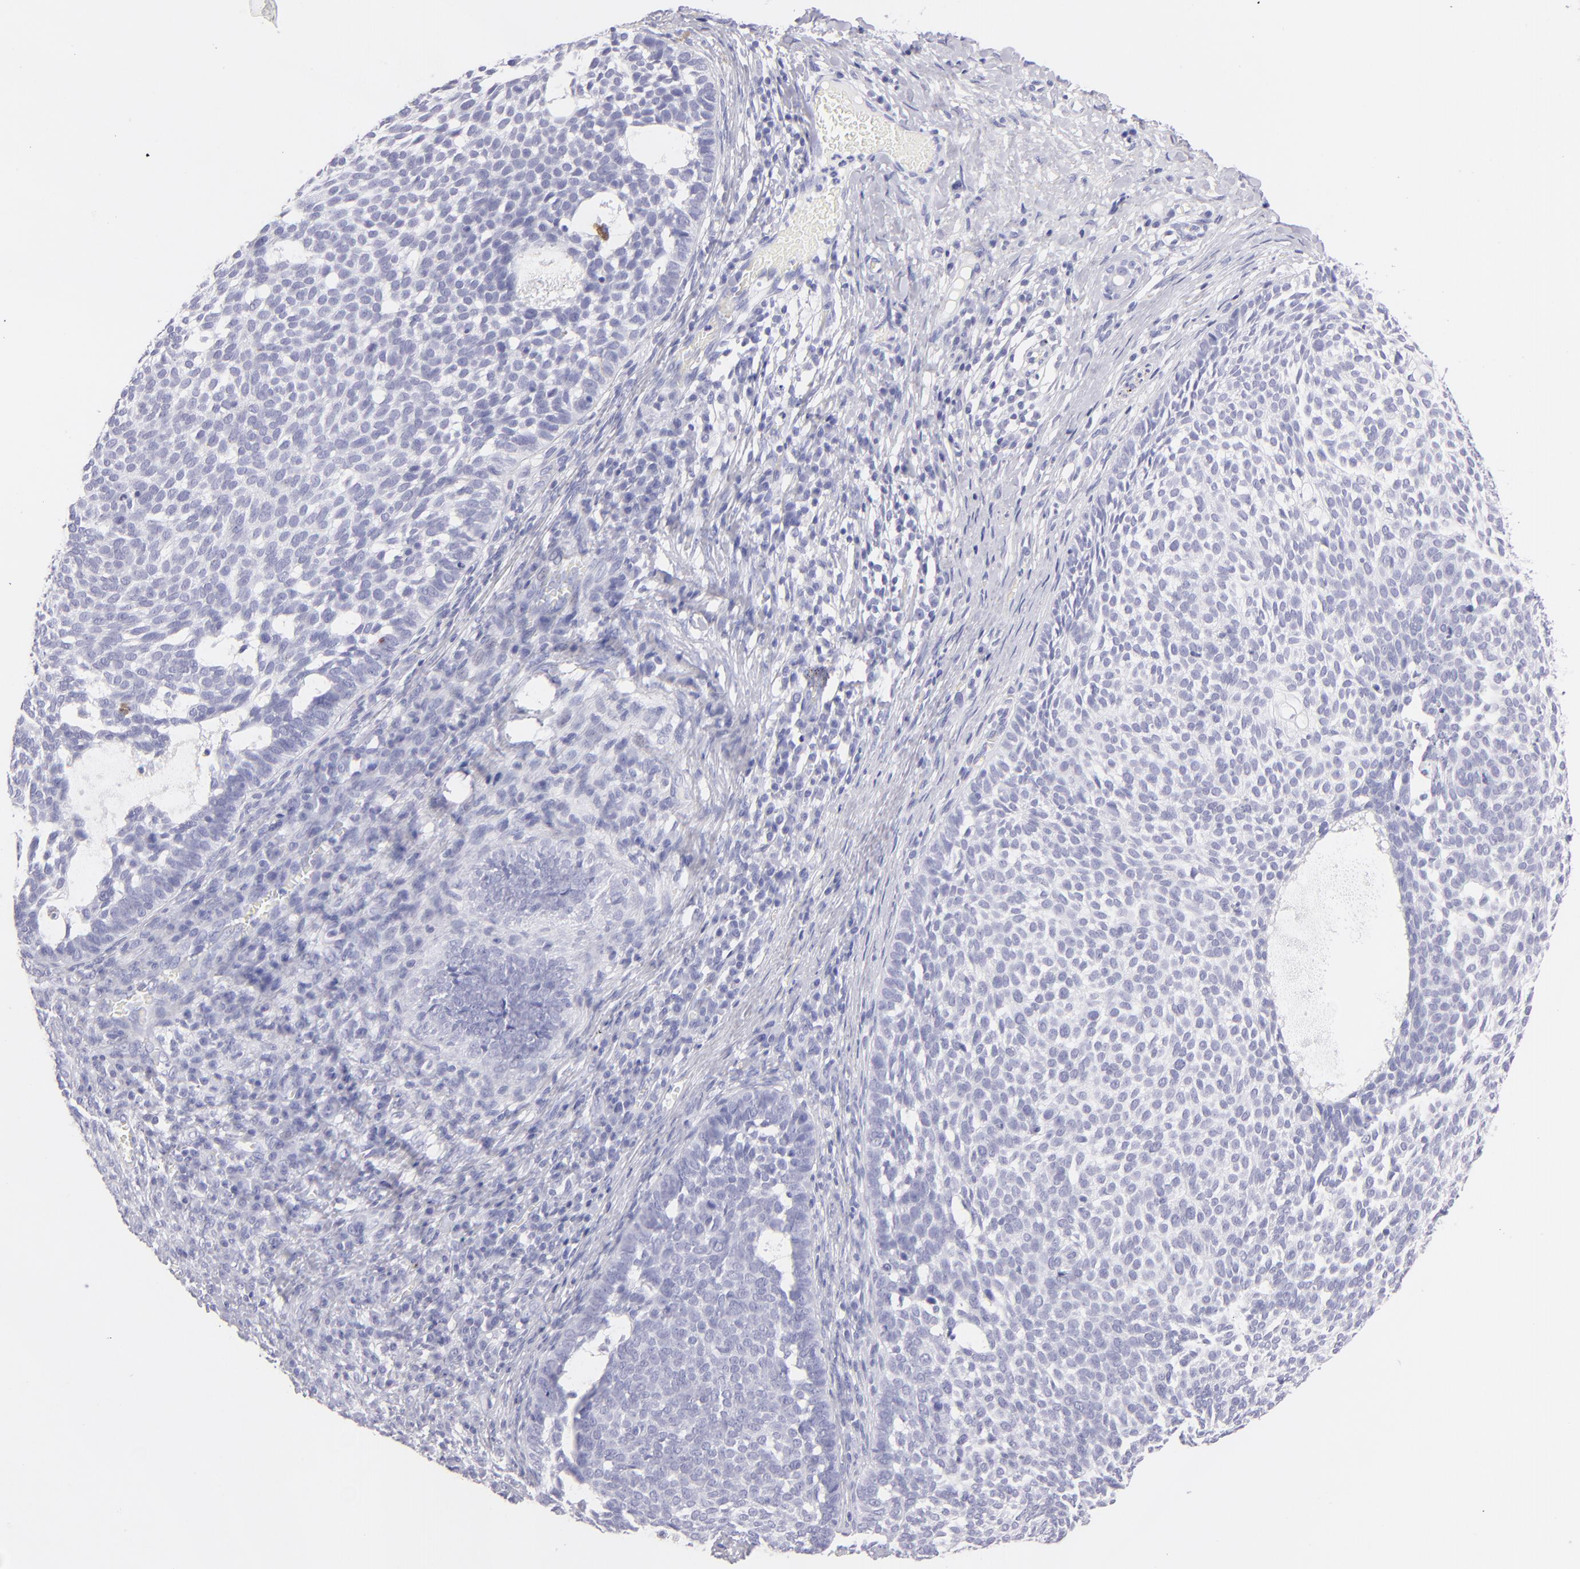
{"staining": {"intensity": "negative", "quantity": "none", "location": "none"}, "tissue": "skin cancer", "cell_type": "Tumor cells", "image_type": "cancer", "snomed": [{"axis": "morphology", "description": "Basal cell carcinoma"}, {"axis": "topography", "description": "Skin"}], "caption": "A high-resolution histopathology image shows immunohistochemistry staining of basal cell carcinoma (skin), which demonstrates no significant expression in tumor cells.", "gene": "PRPH", "patient": {"sex": "male", "age": 63}}